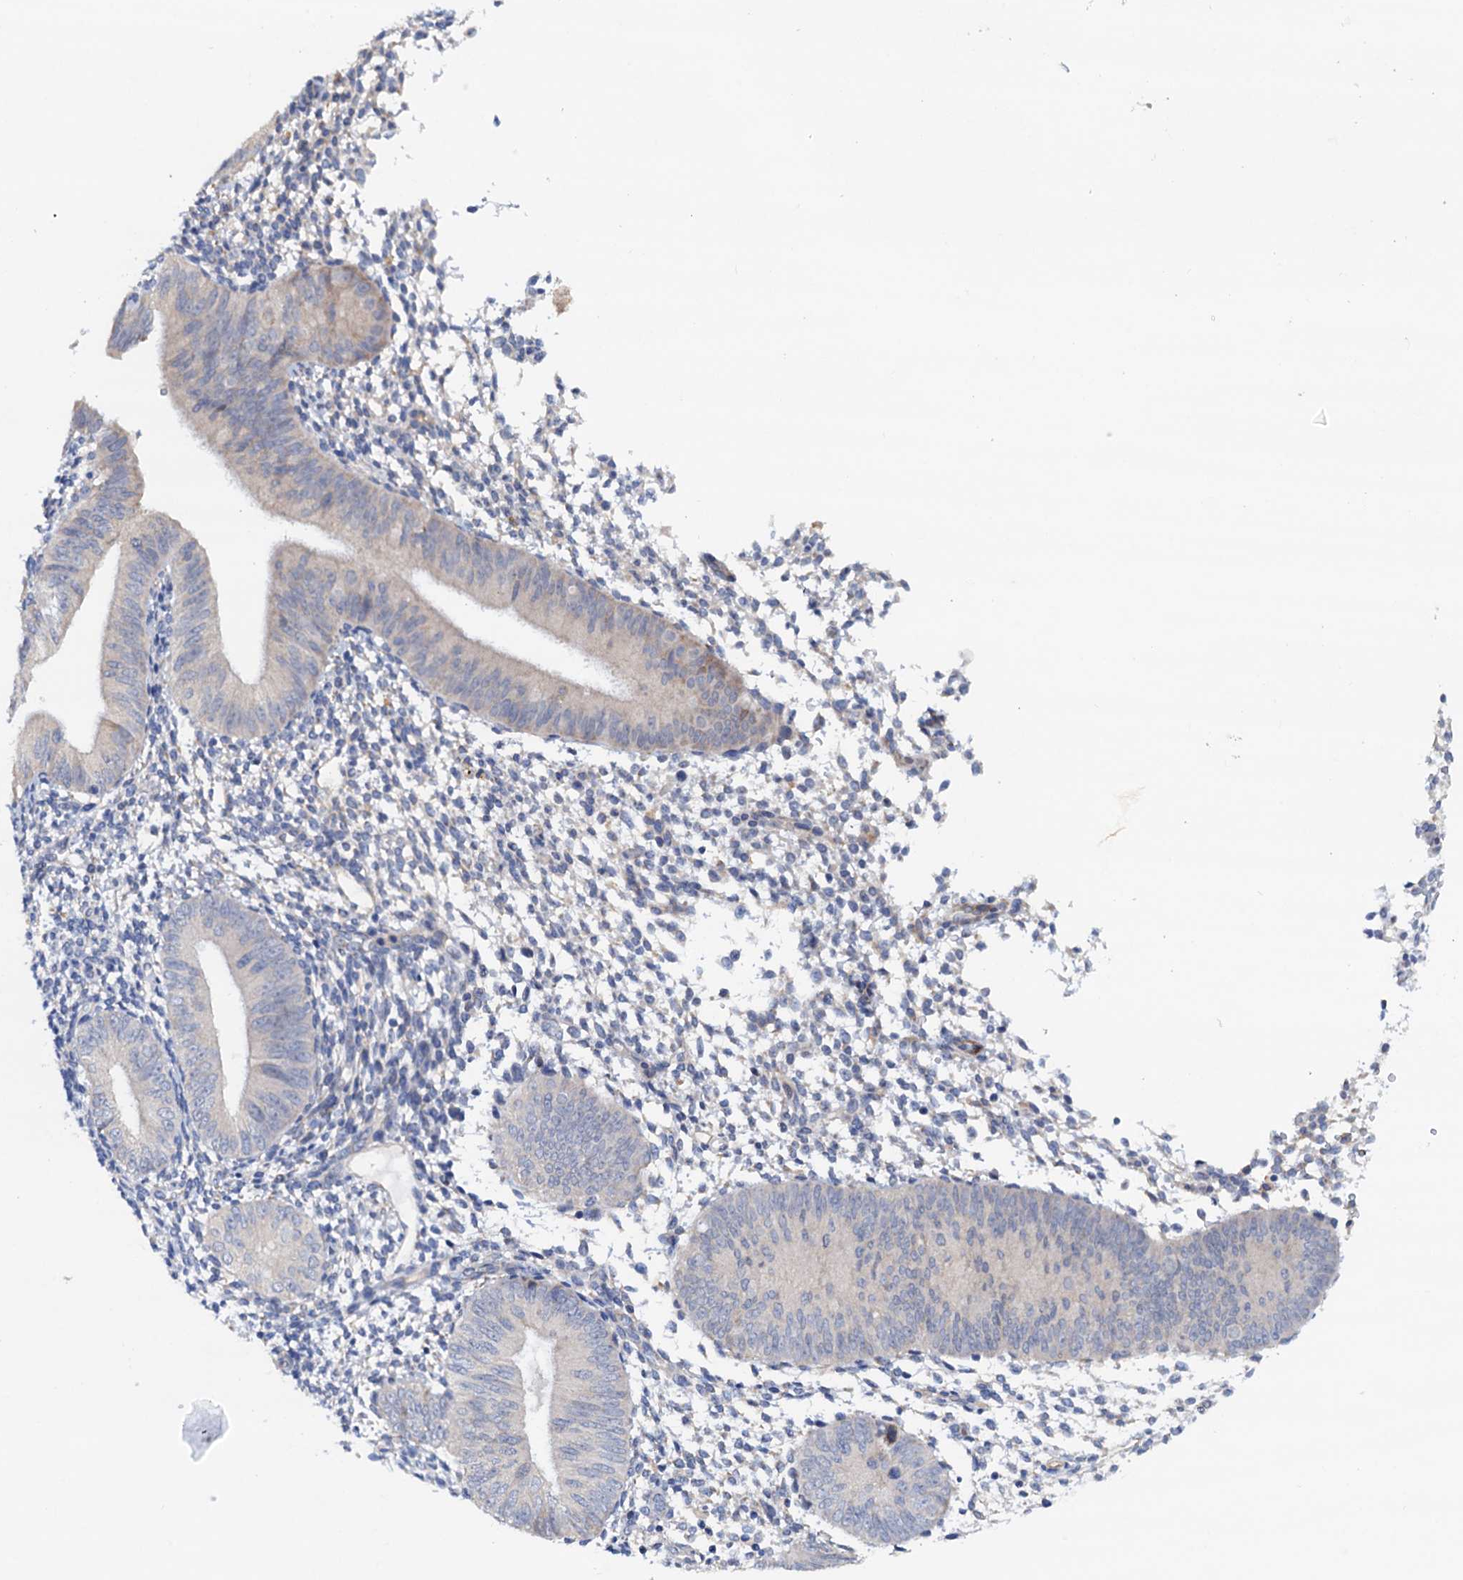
{"staining": {"intensity": "negative", "quantity": "none", "location": "none"}, "tissue": "endometrium", "cell_type": "Cells in endometrial stroma", "image_type": "normal", "snomed": [{"axis": "morphology", "description": "Normal tissue, NOS"}, {"axis": "topography", "description": "Uterus"}, {"axis": "topography", "description": "Endometrium"}], "caption": "This is an immunohistochemistry histopathology image of unremarkable endometrium. There is no positivity in cells in endometrial stroma.", "gene": "RASSF9", "patient": {"sex": "female", "age": 48}}